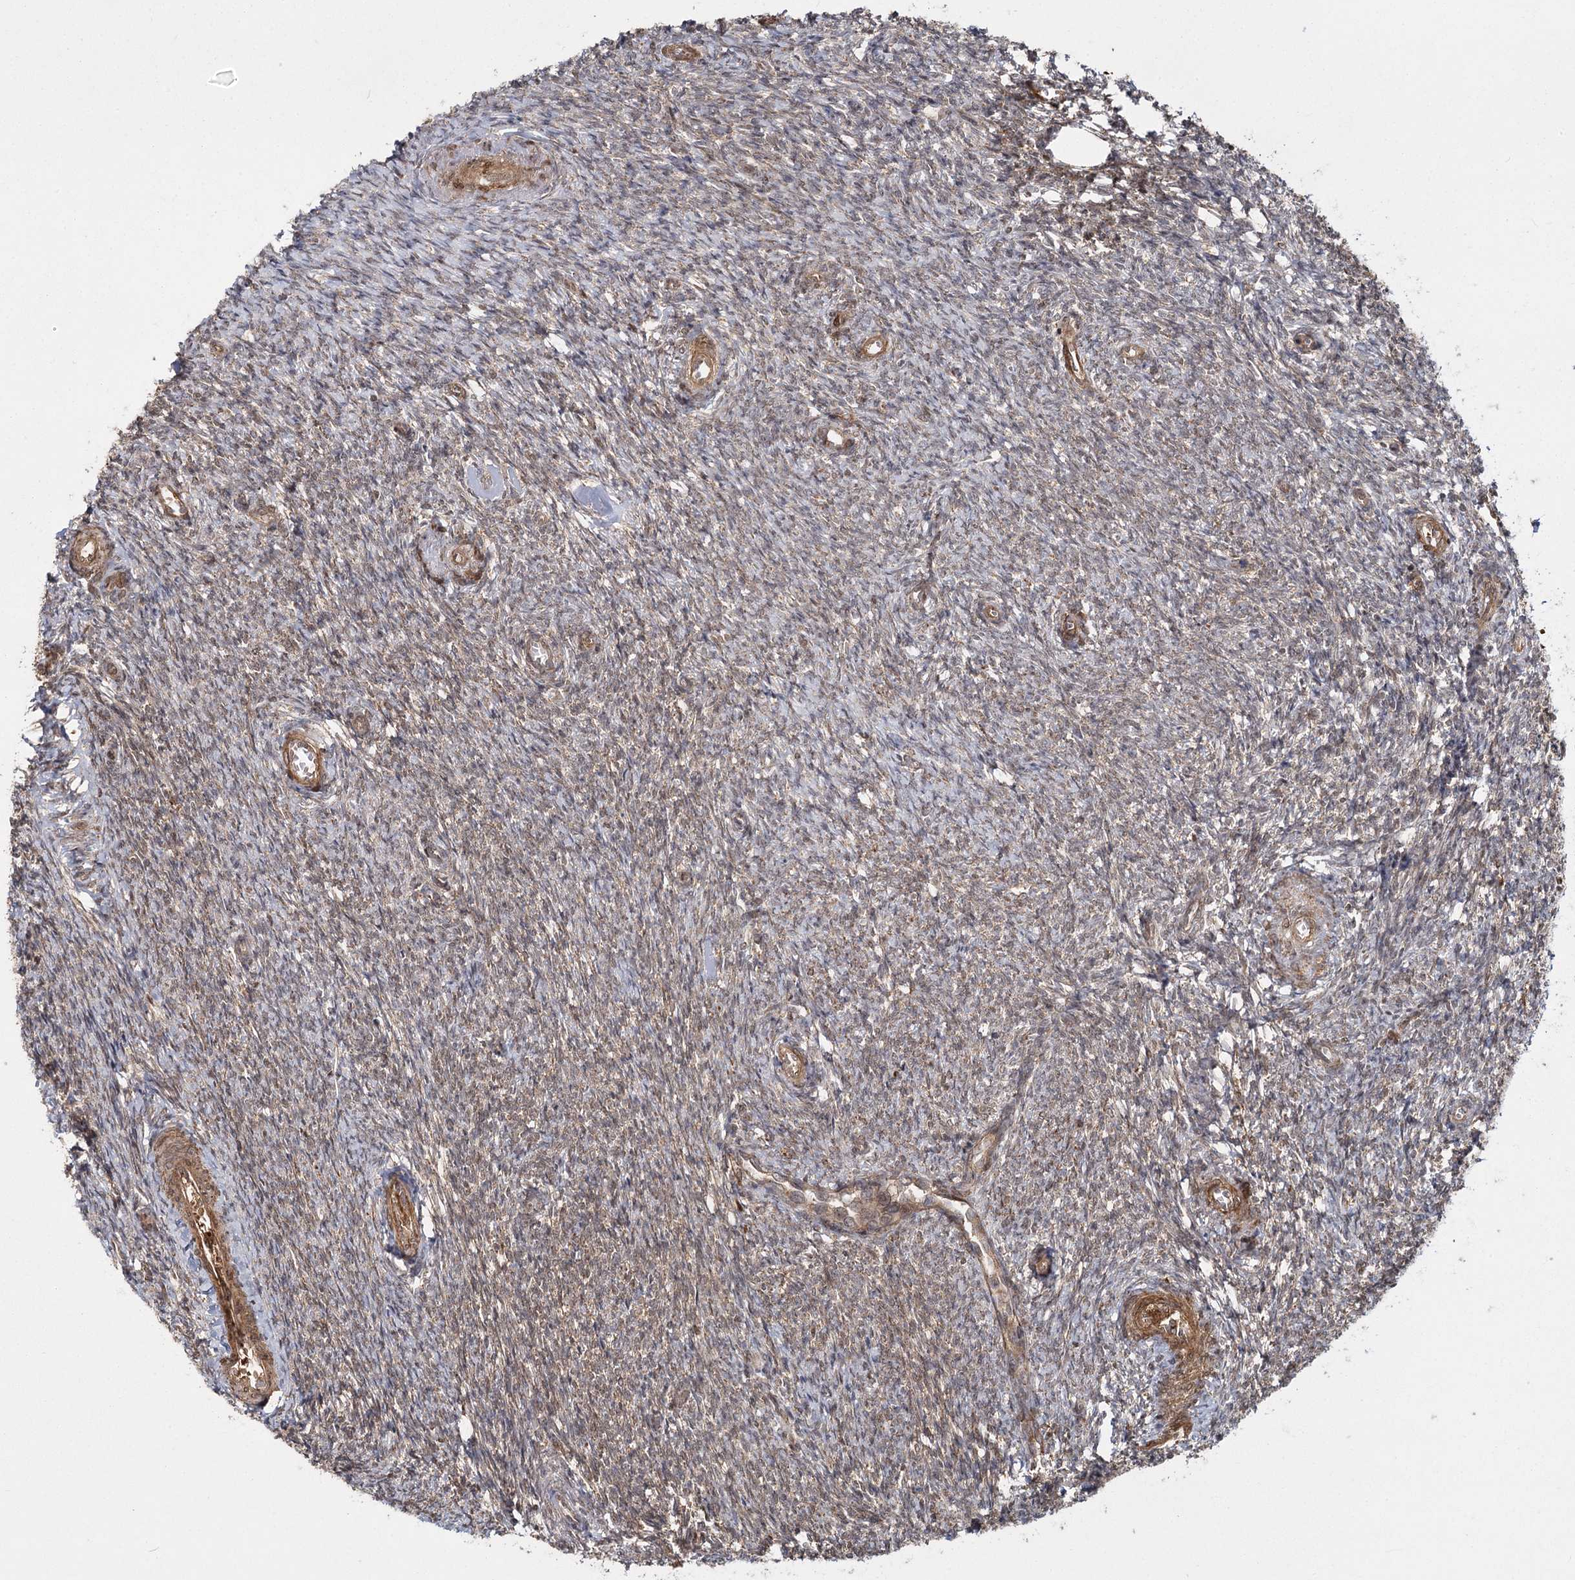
{"staining": {"intensity": "weak", "quantity": "25%-75%", "location": "cytoplasmic/membranous,nuclear"}, "tissue": "ovary", "cell_type": "Ovarian stroma cells", "image_type": "normal", "snomed": [{"axis": "morphology", "description": "Normal tissue, NOS"}, {"axis": "topography", "description": "Ovary"}], "caption": "IHC histopathology image of unremarkable ovary: human ovary stained using immunohistochemistry displays low levels of weak protein expression localized specifically in the cytoplasmic/membranous,nuclear of ovarian stroma cells, appearing as a cytoplasmic/membranous,nuclear brown color.", "gene": "ZCCHC24", "patient": {"sex": "female", "age": 44}}